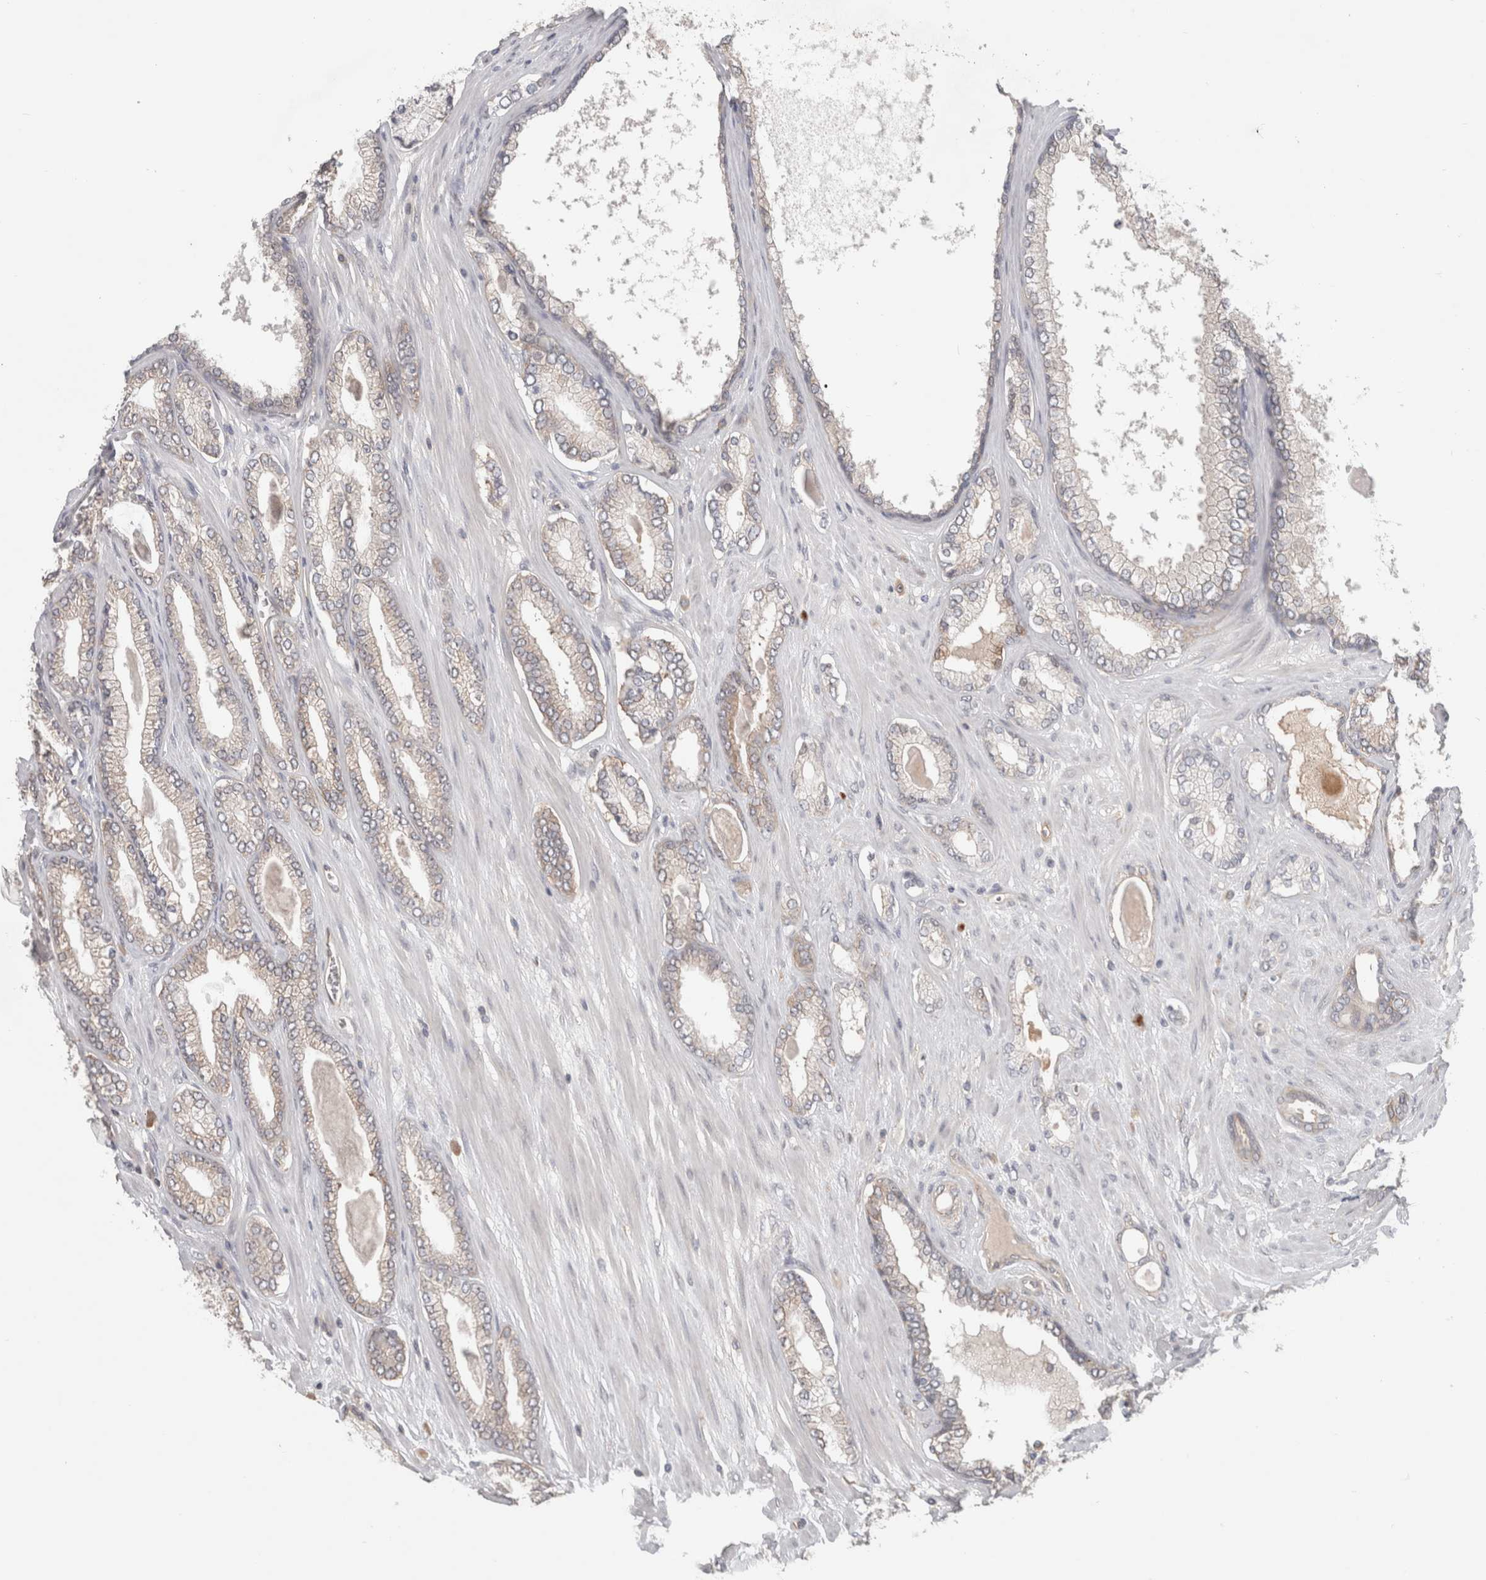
{"staining": {"intensity": "negative", "quantity": "none", "location": "none"}, "tissue": "prostate cancer", "cell_type": "Tumor cells", "image_type": "cancer", "snomed": [{"axis": "morphology", "description": "Adenocarcinoma, Low grade"}, {"axis": "topography", "description": "Prostate"}], "caption": "Tumor cells are negative for brown protein staining in prostate cancer. (Immunohistochemistry (ihc), brightfield microscopy, high magnification).", "gene": "RASAL2", "patient": {"sex": "male", "age": 70}}